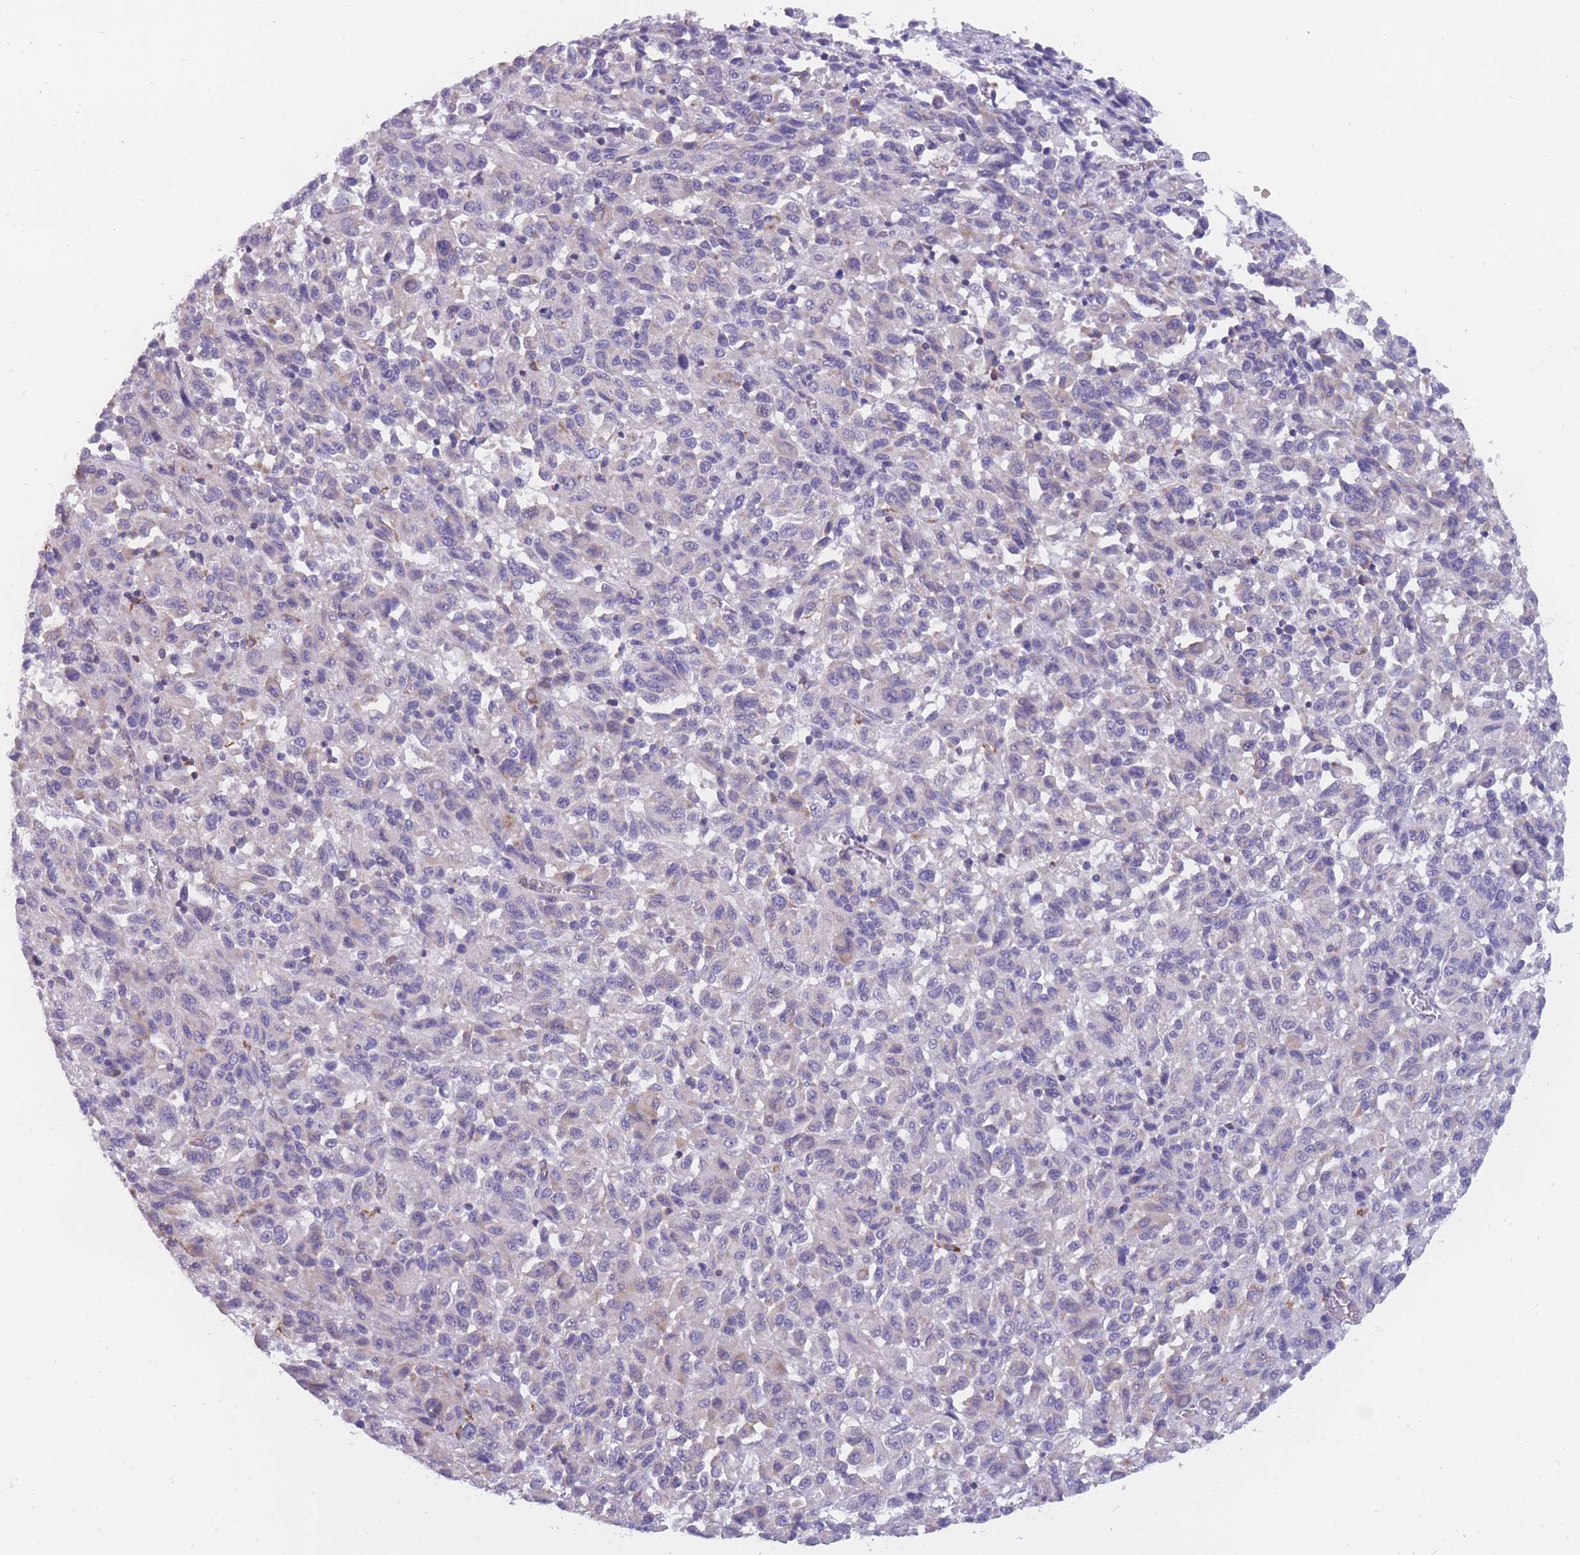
{"staining": {"intensity": "negative", "quantity": "none", "location": "none"}, "tissue": "melanoma", "cell_type": "Tumor cells", "image_type": "cancer", "snomed": [{"axis": "morphology", "description": "Malignant melanoma, Metastatic site"}, {"axis": "topography", "description": "Lung"}], "caption": "This micrograph is of melanoma stained with immunohistochemistry (IHC) to label a protein in brown with the nuclei are counter-stained blue. There is no staining in tumor cells.", "gene": "ZNF662", "patient": {"sex": "male", "age": 64}}